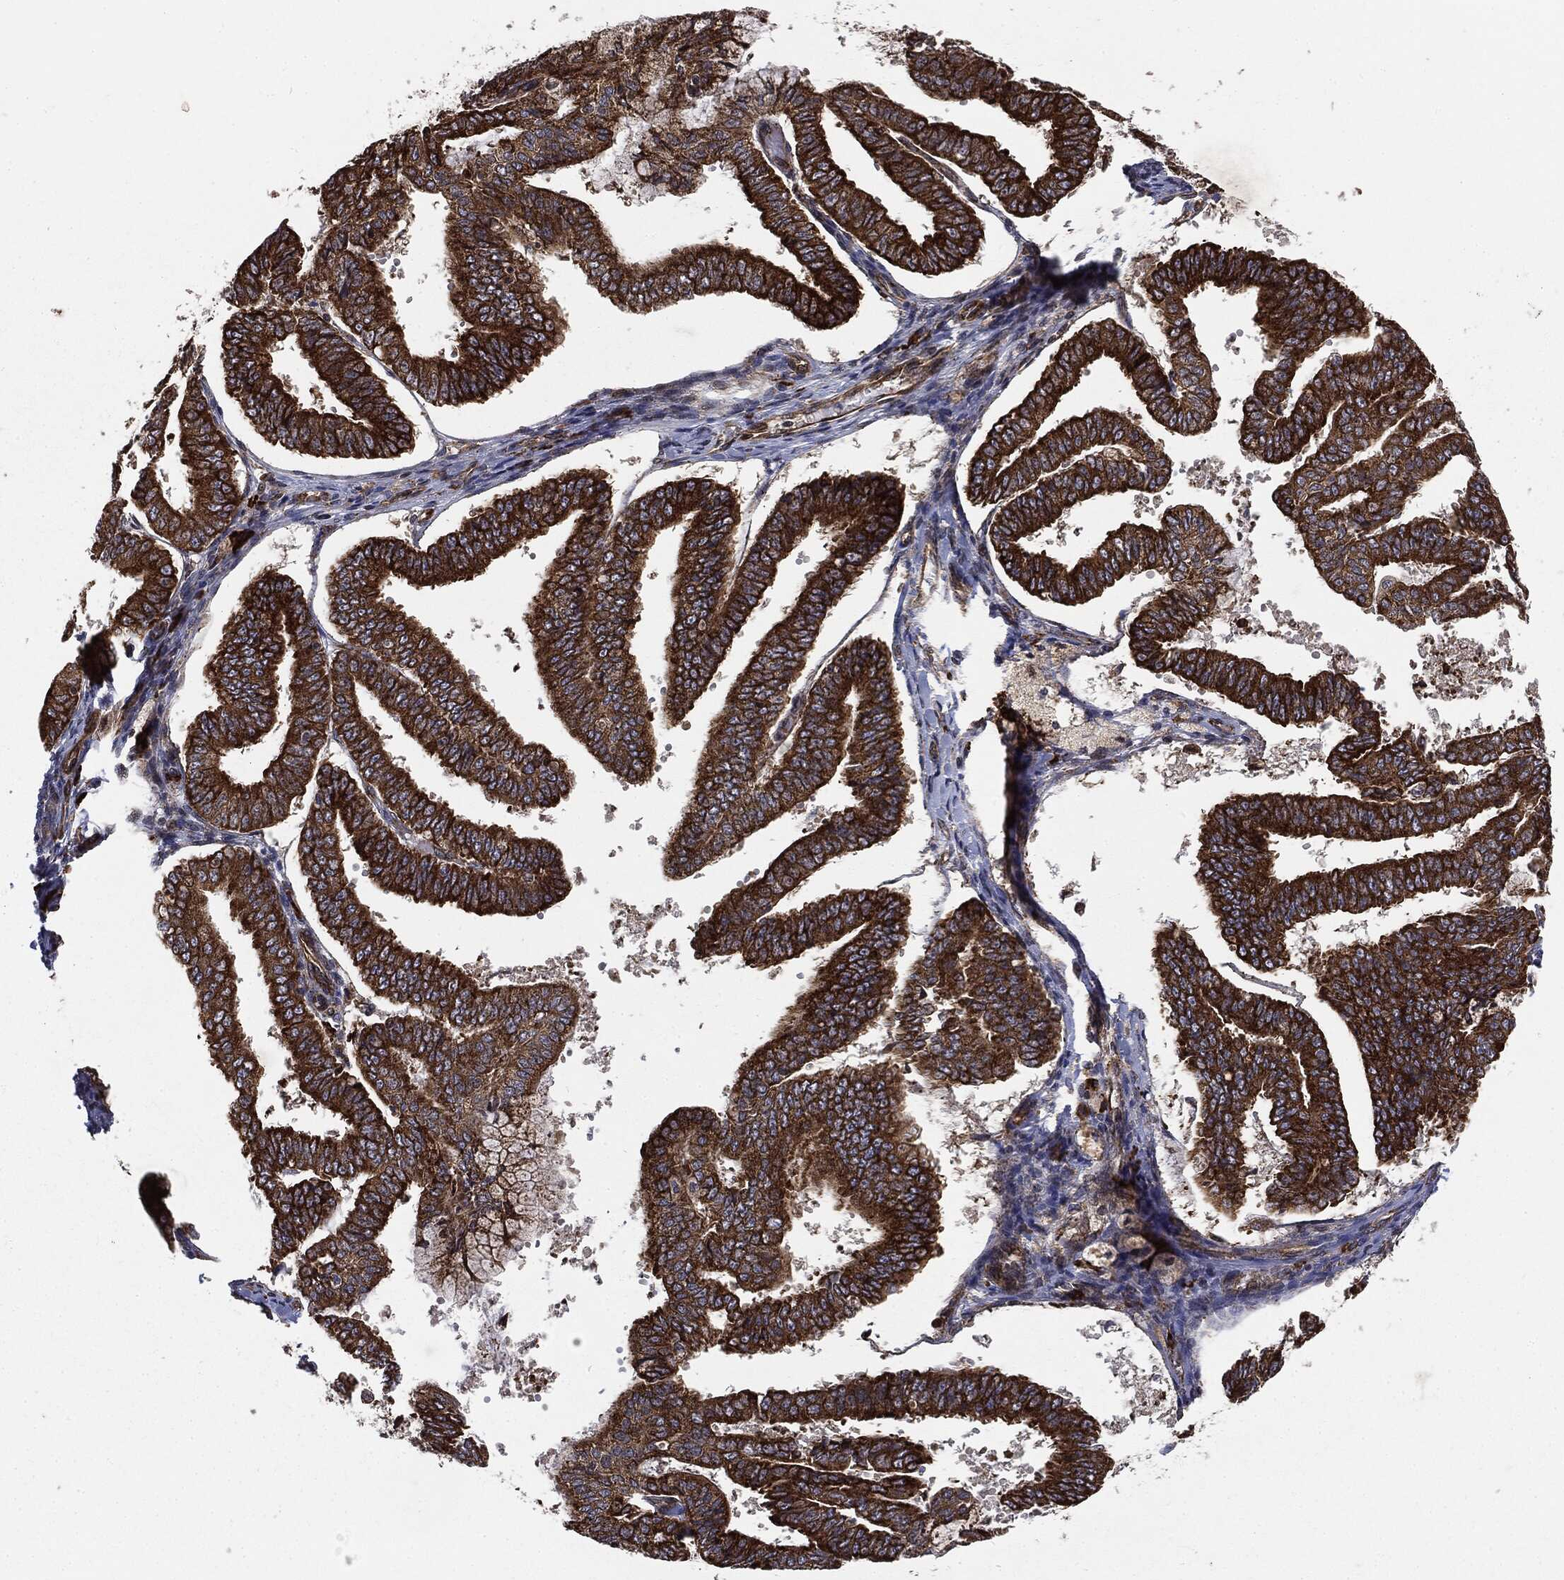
{"staining": {"intensity": "strong", "quantity": ">75%", "location": "cytoplasmic/membranous"}, "tissue": "endometrial cancer", "cell_type": "Tumor cells", "image_type": "cancer", "snomed": [{"axis": "morphology", "description": "Adenocarcinoma, NOS"}, {"axis": "topography", "description": "Endometrium"}], "caption": "Endometrial cancer stained with a protein marker exhibits strong staining in tumor cells.", "gene": "CYLD", "patient": {"sex": "female", "age": 63}}